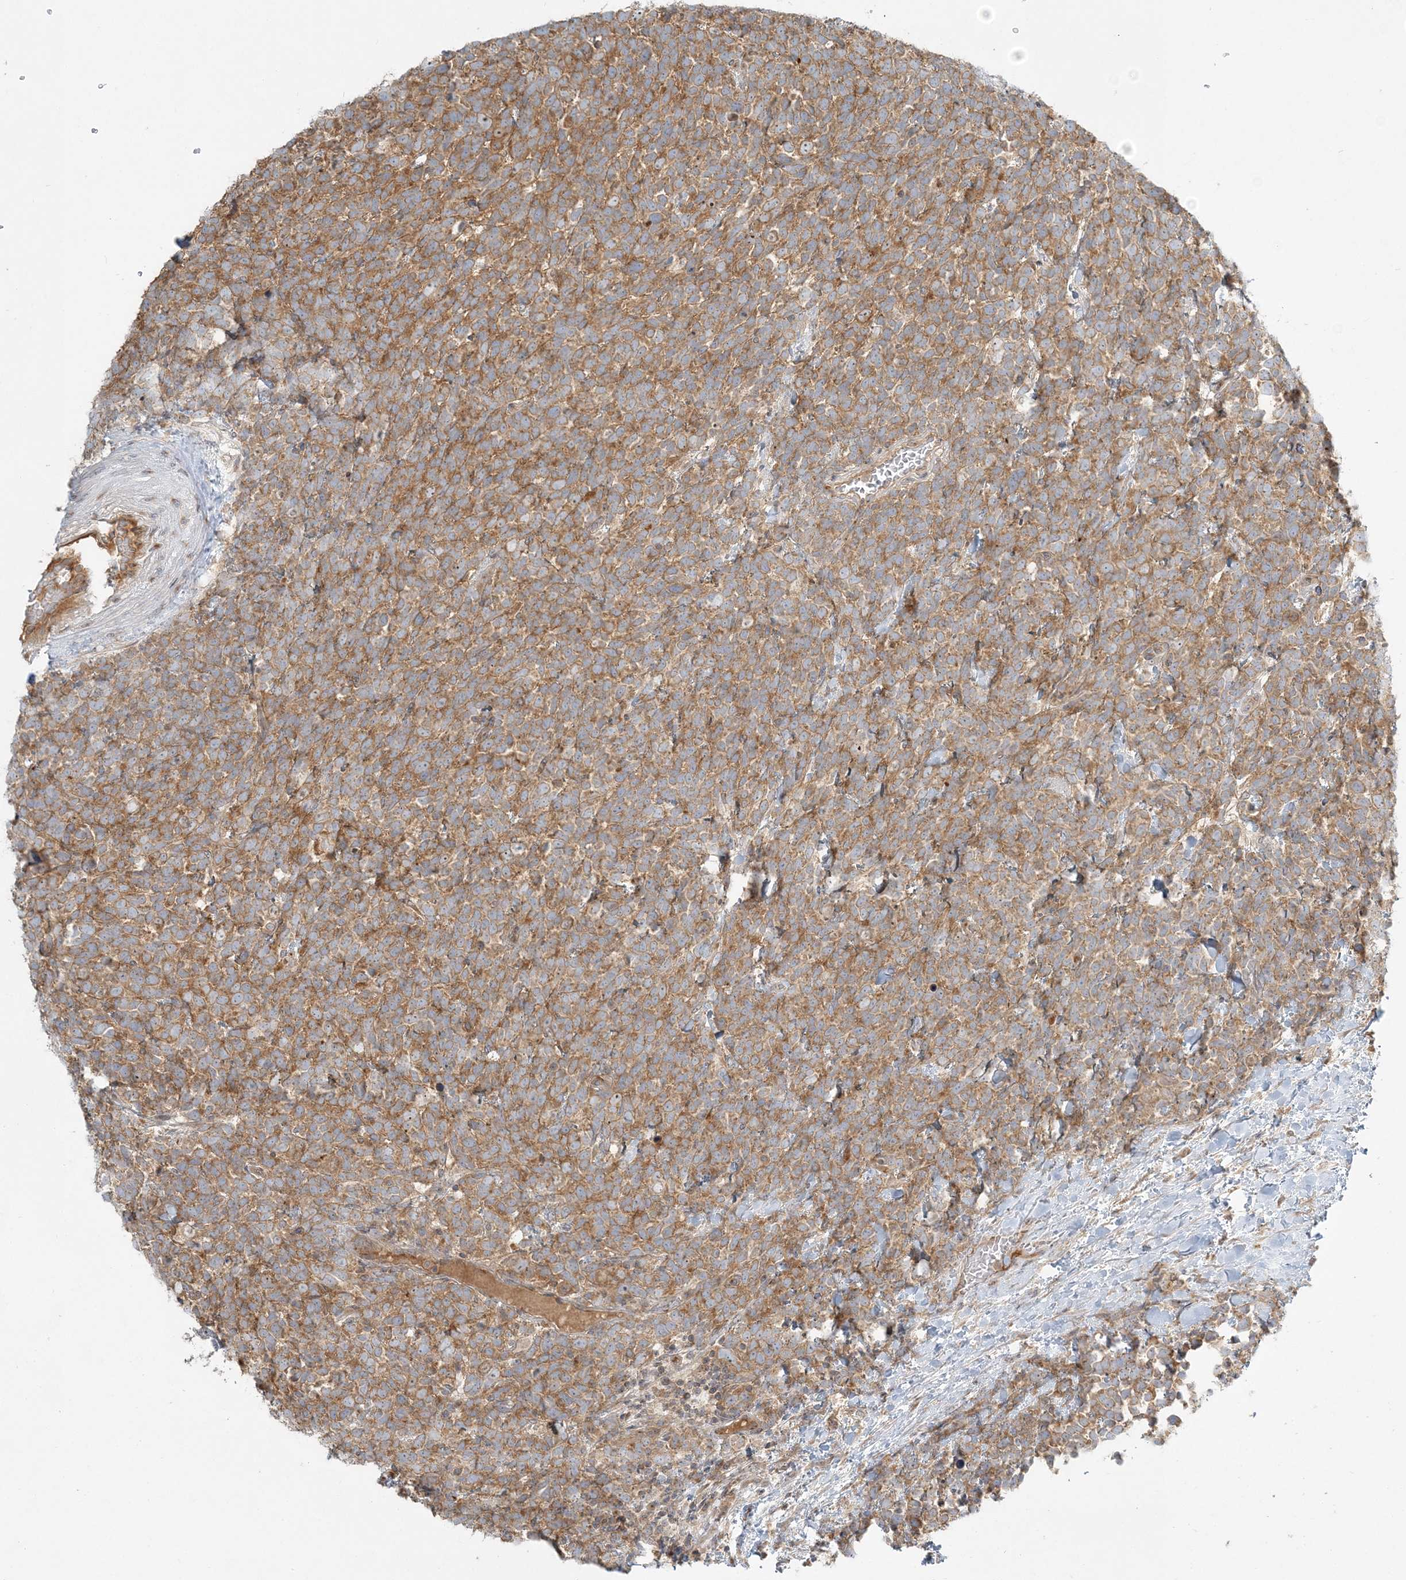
{"staining": {"intensity": "moderate", "quantity": ">75%", "location": "cytoplasmic/membranous"}, "tissue": "urothelial cancer", "cell_type": "Tumor cells", "image_type": "cancer", "snomed": [{"axis": "morphology", "description": "Urothelial carcinoma, High grade"}, {"axis": "topography", "description": "Urinary bladder"}], "caption": "Immunohistochemical staining of urothelial cancer exhibits moderate cytoplasmic/membranous protein expression in approximately >75% of tumor cells.", "gene": "AP1AR", "patient": {"sex": "female", "age": 82}}